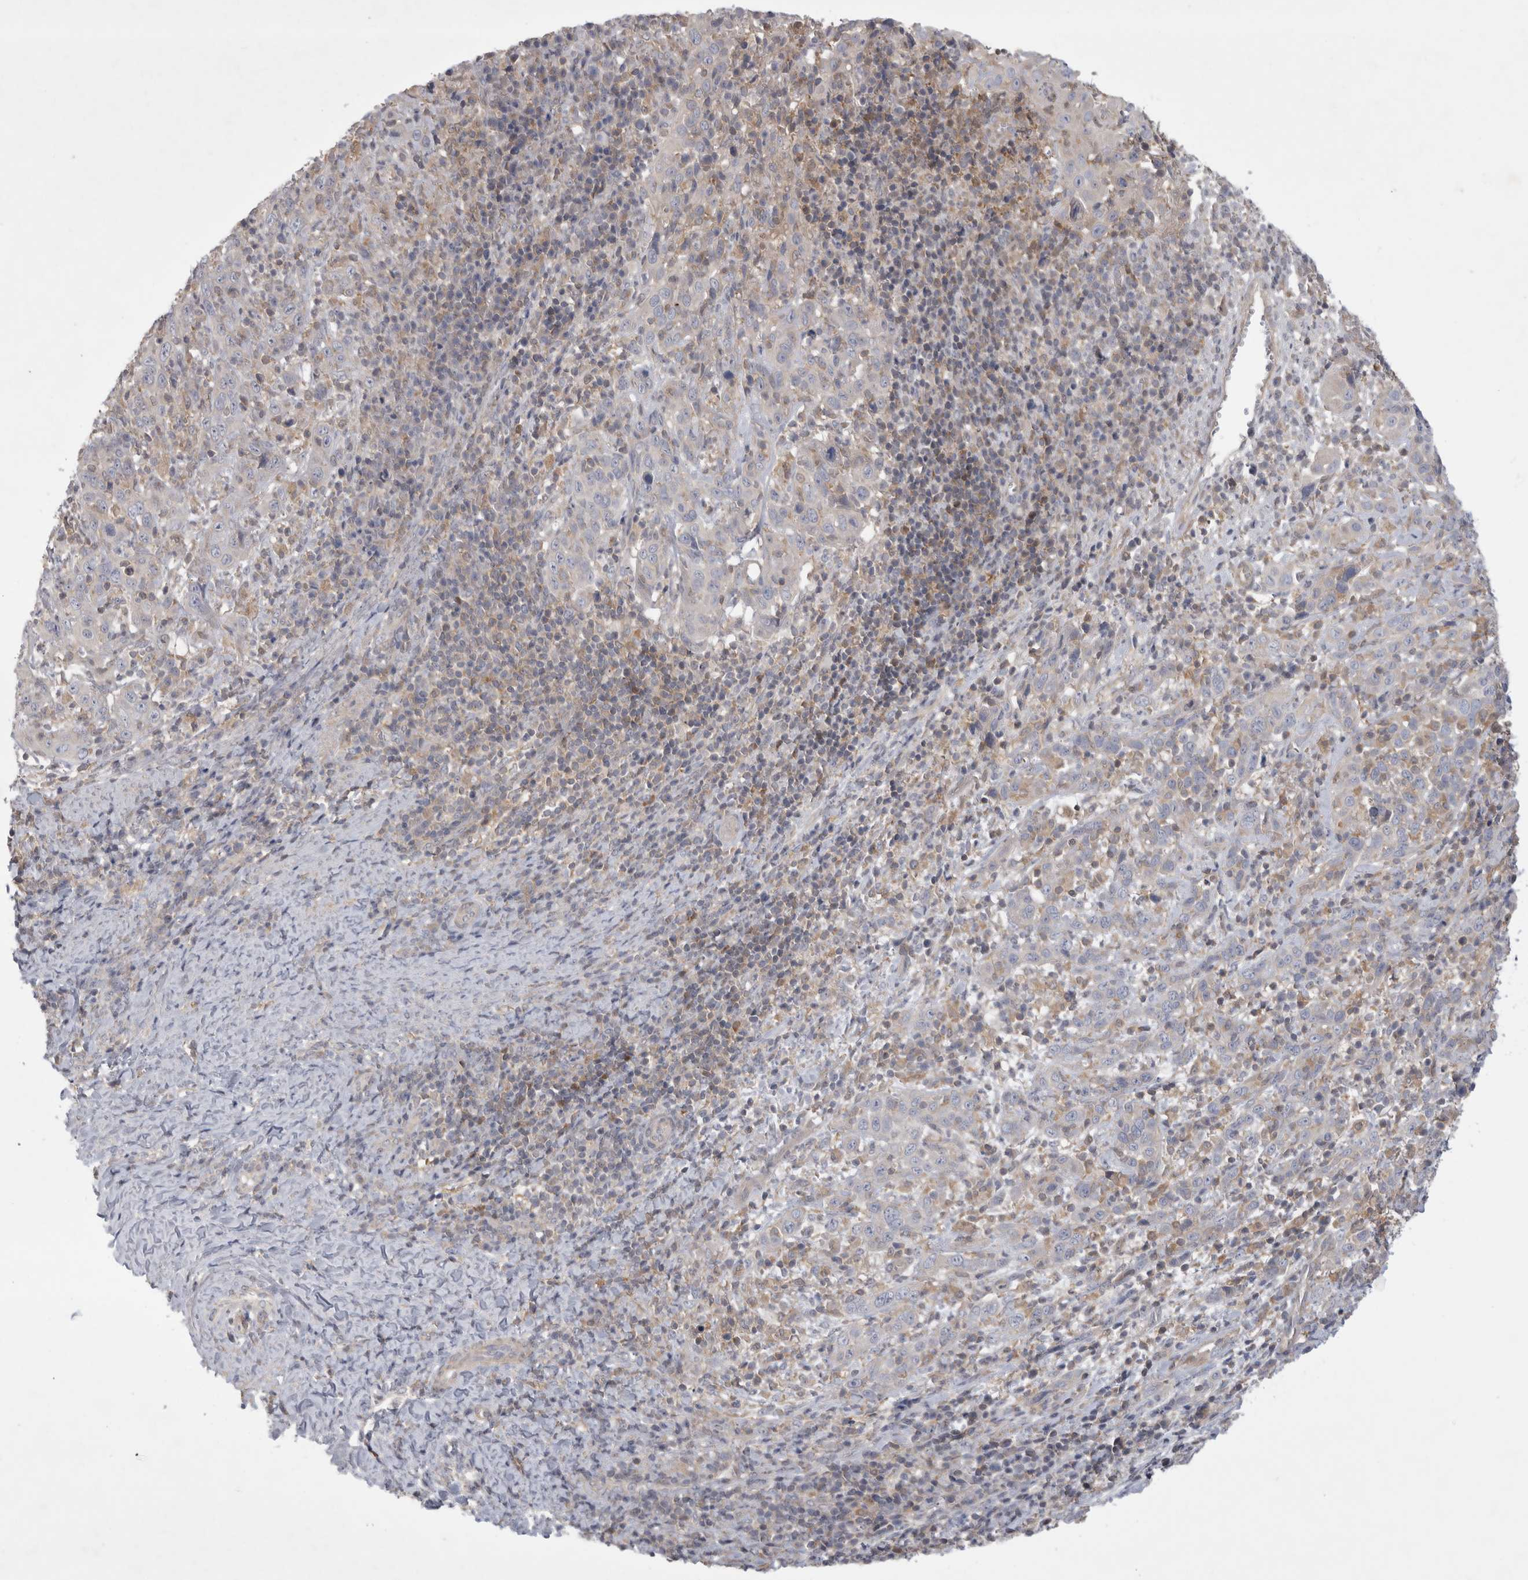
{"staining": {"intensity": "negative", "quantity": "none", "location": "none"}, "tissue": "cervical cancer", "cell_type": "Tumor cells", "image_type": "cancer", "snomed": [{"axis": "morphology", "description": "Squamous cell carcinoma, NOS"}, {"axis": "topography", "description": "Cervix"}], "caption": "There is no significant positivity in tumor cells of cervical cancer. (DAB immunohistochemistry, high magnification).", "gene": "SRD5A3", "patient": {"sex": "female", "age": 46}}